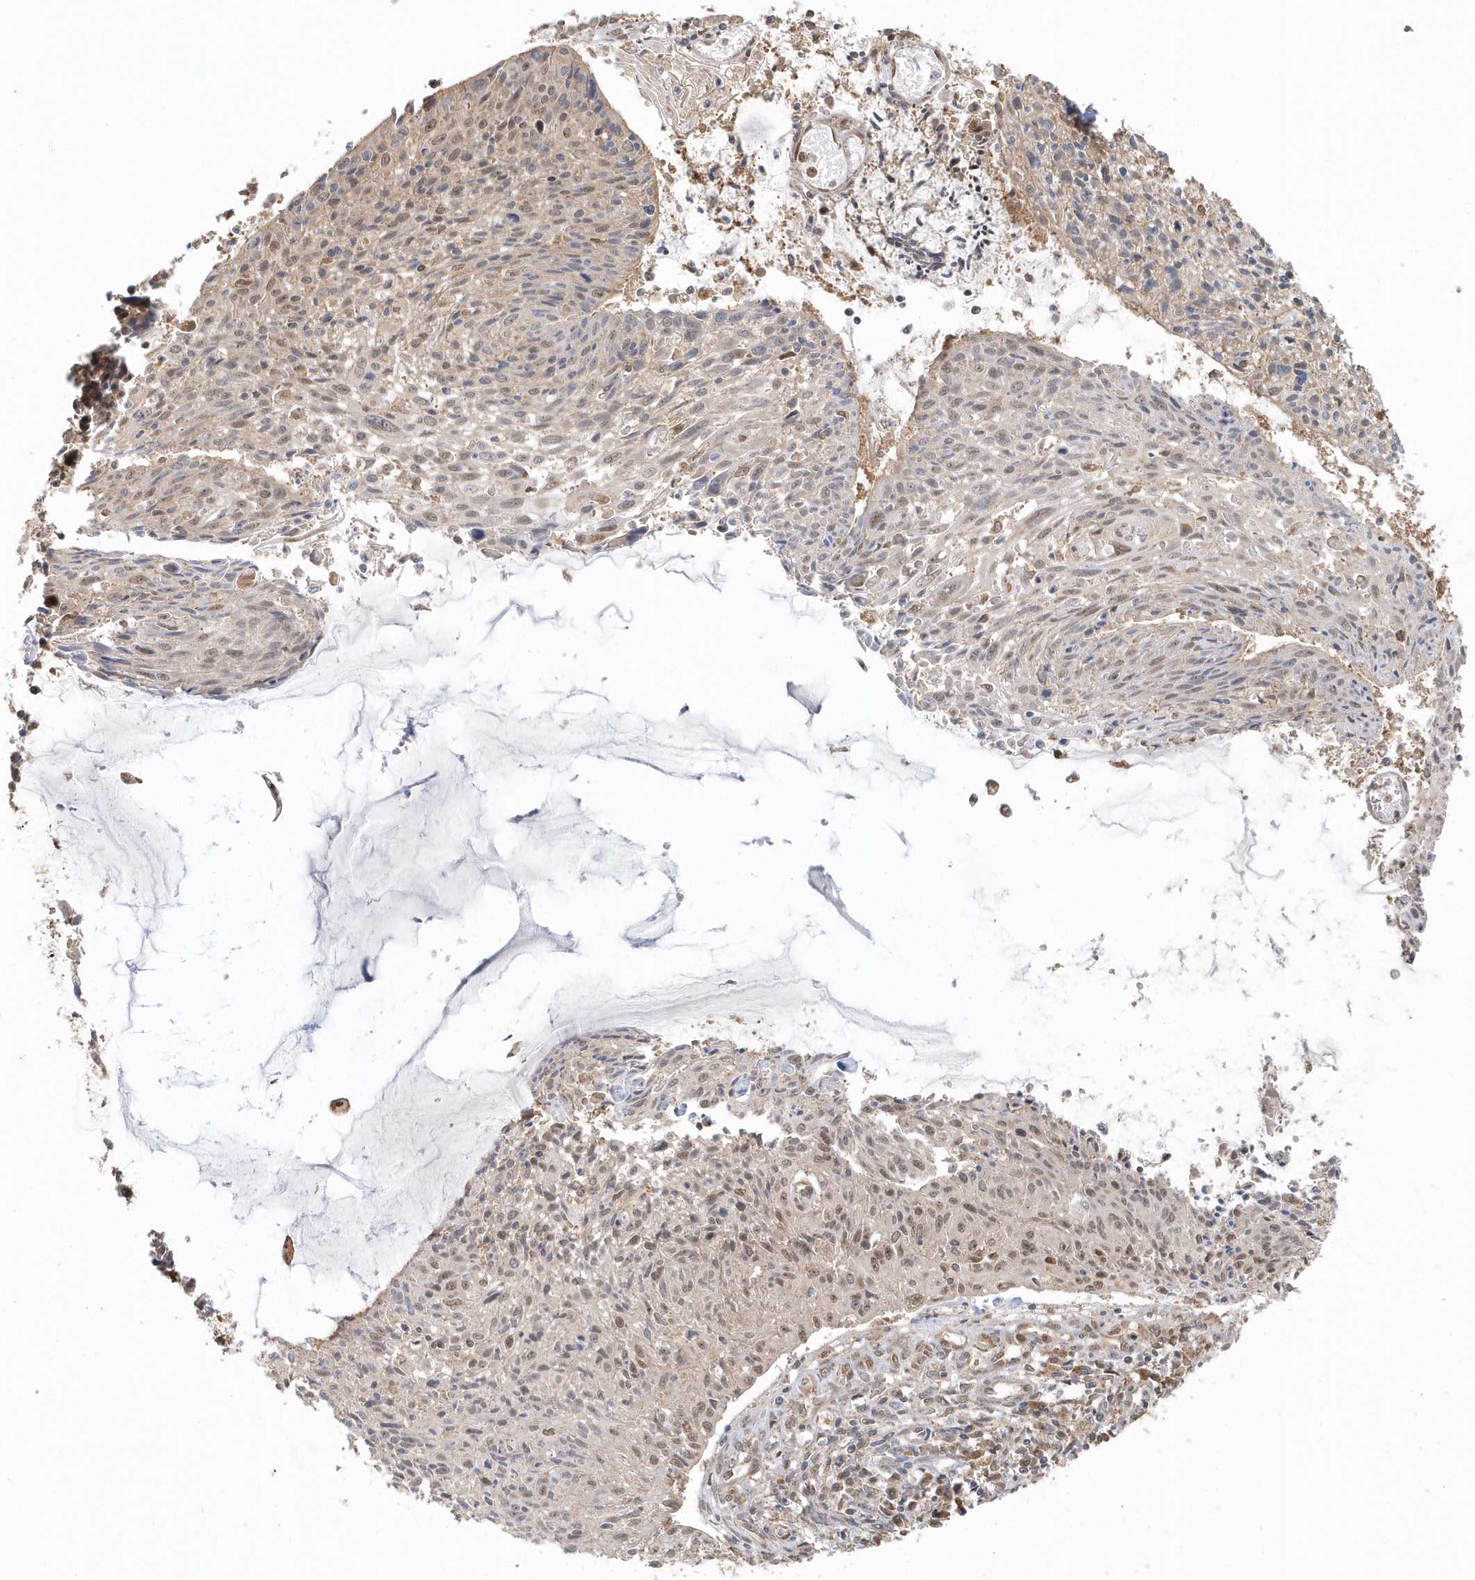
{"staining": {"intensity": "weak", "quantity": "25%-75%", "location": "nuclear"}, "tissue": "cervical cancer", "cell_type": "Tumor cells", "image_type": "cancer", "snomed": [{"axis": "morphology", "description": "Squamous cell carcinoma, NOS"}, {"axis": "topography", "description": "Cervix"}], "caption": "Immunohistochemistry (IHC) photomicrograph of human squamous cell carcinoma (cervical) stained for a protein (brown), which reveals low levels of weak nuclear staining in approximately 25%-75% of tumor cells.", "gene": "PSMD6", "patient": {"sex": "female", "age": 51}}